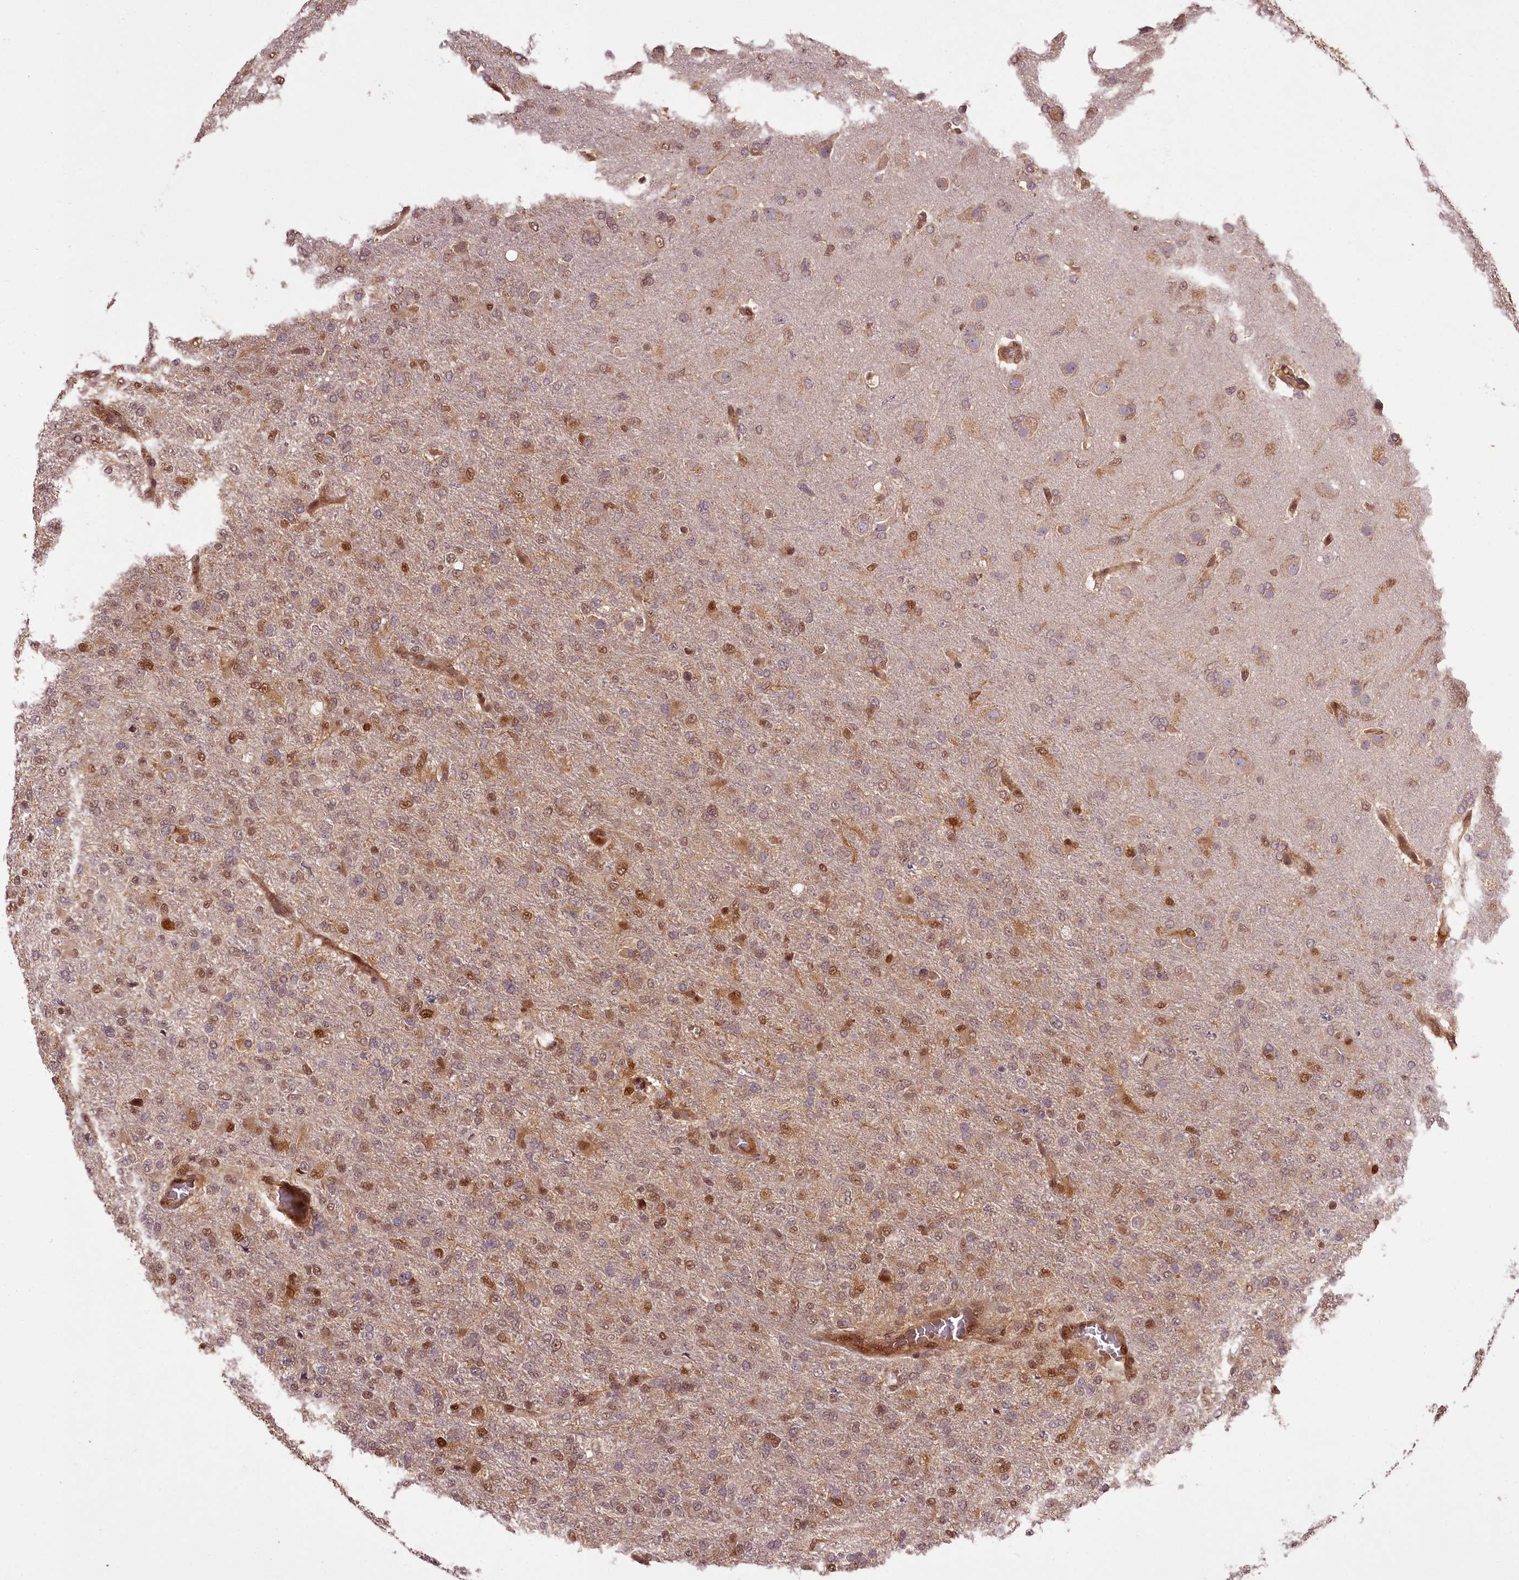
{"staining": {"intensity": "moderate", "quantity": "25%-75%", "location": "nuclear"}, "tissue": "glioma", "cell_type": "Tumor cells", "image_type": "cancer", "snomed": [{"axis": "morphology", "description": "Glioma, malignant, High grade"}, {"axis": "topography", "description": "Brain"}], "caption": "Immunohistochemical staining of human high-grade glioma (malignant) displays moderate nuclear protein positivity in about 25%-75% of tumor cells. Using DAB (3,3'-diaminobenzidine) (brown) and hematoxylin (blue) stains, captured at high magnification using brightfield microscopy.", "gene": "NPRL2", "patient": {"sex": "female", "age": 74}}